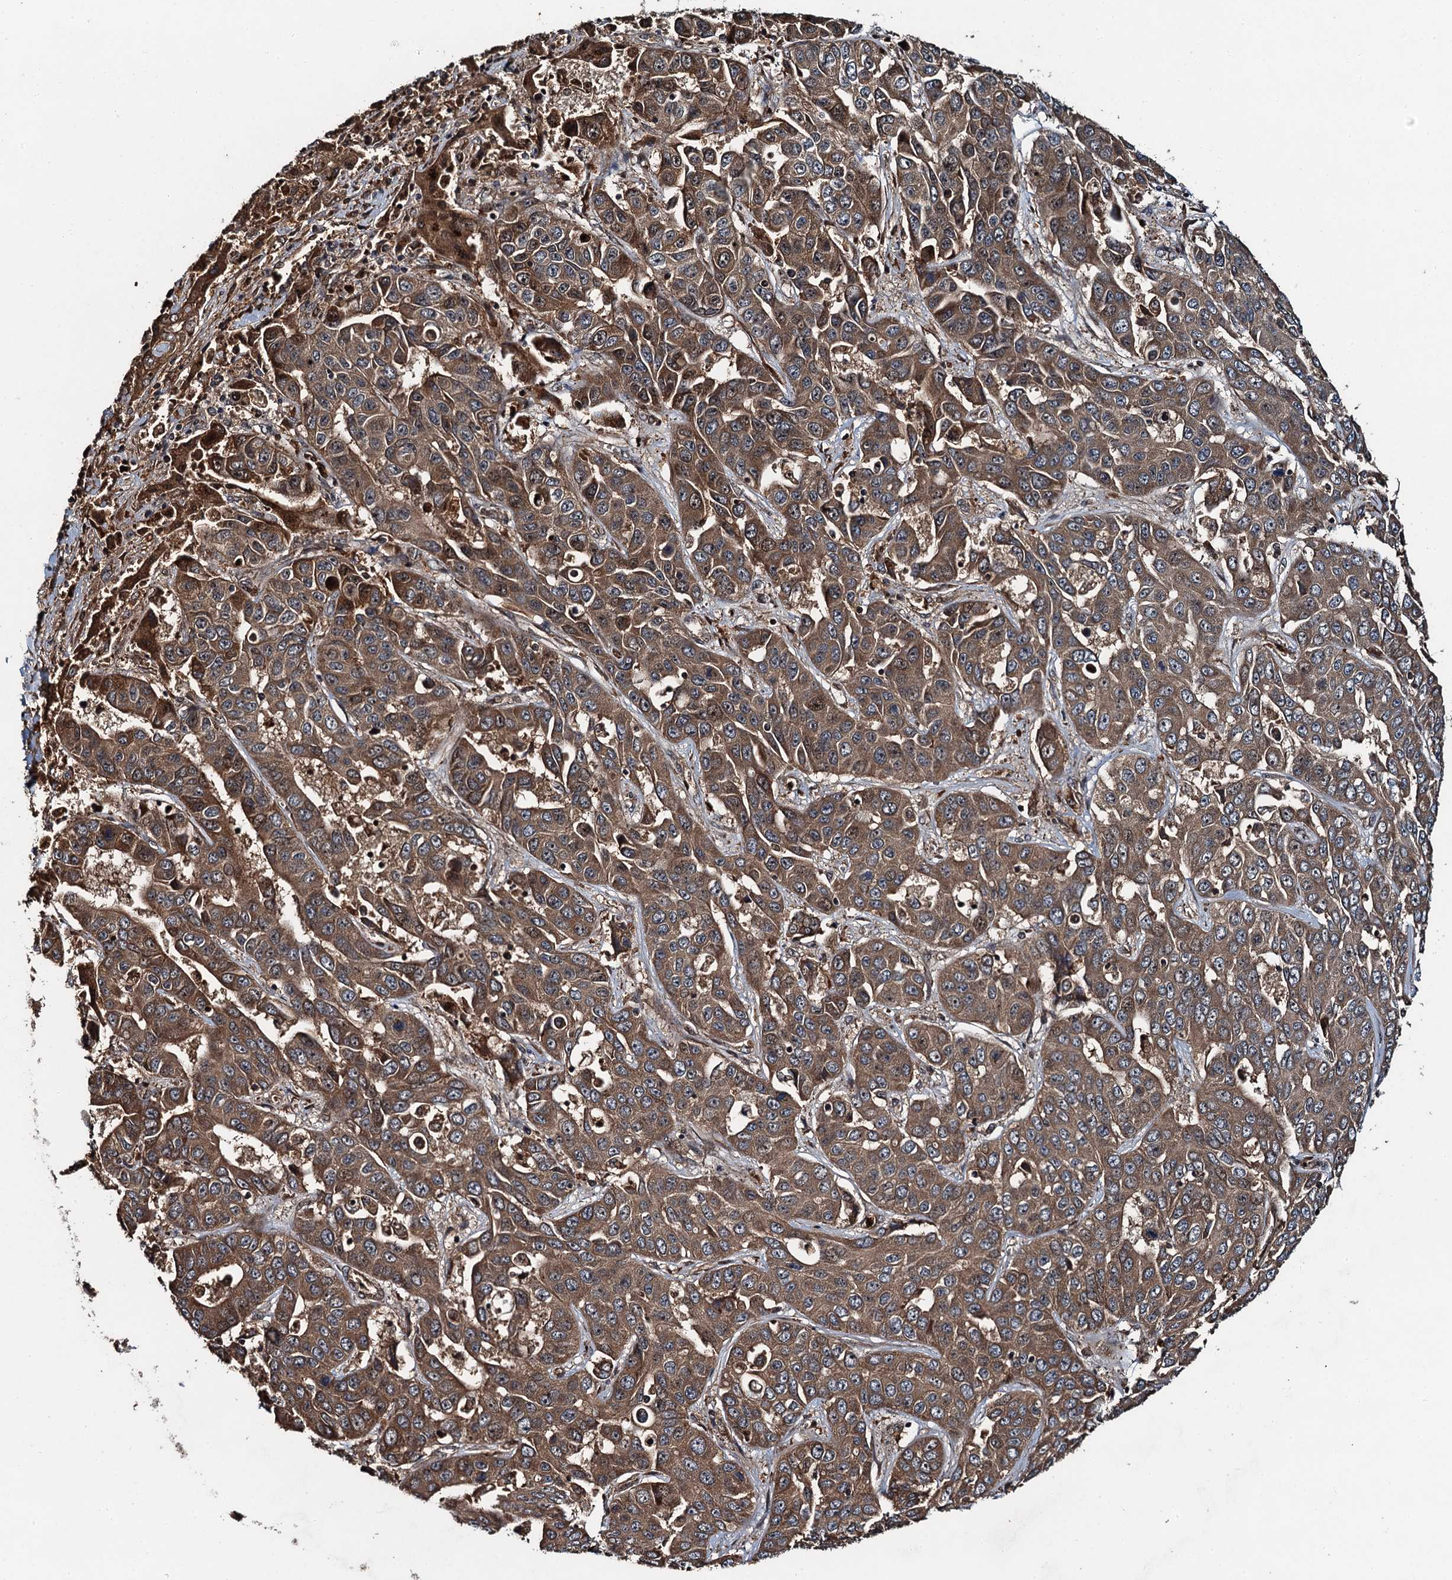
{"staining": {"intensity": "moderate", "quantity": ">75%", "location": "cytoplasmic/membranous"}, "tissue": "liver cancer", "cell_type": "Tumor cells", "image_type": "cancer", "snomed": [{"axis": "morphology", "description": "Cholangiocarcinoma"}, {"axis": "topography", "description": "Liver"}], "caption": "DAB immunohistochemical staining of human cholangiocarcinoma (liver) shows moderate cytoplasmic/membranous protein staining in about >75% of tumor cells.", "gene": "SNX32", "patient": {"sex": "female", "age": 52}}